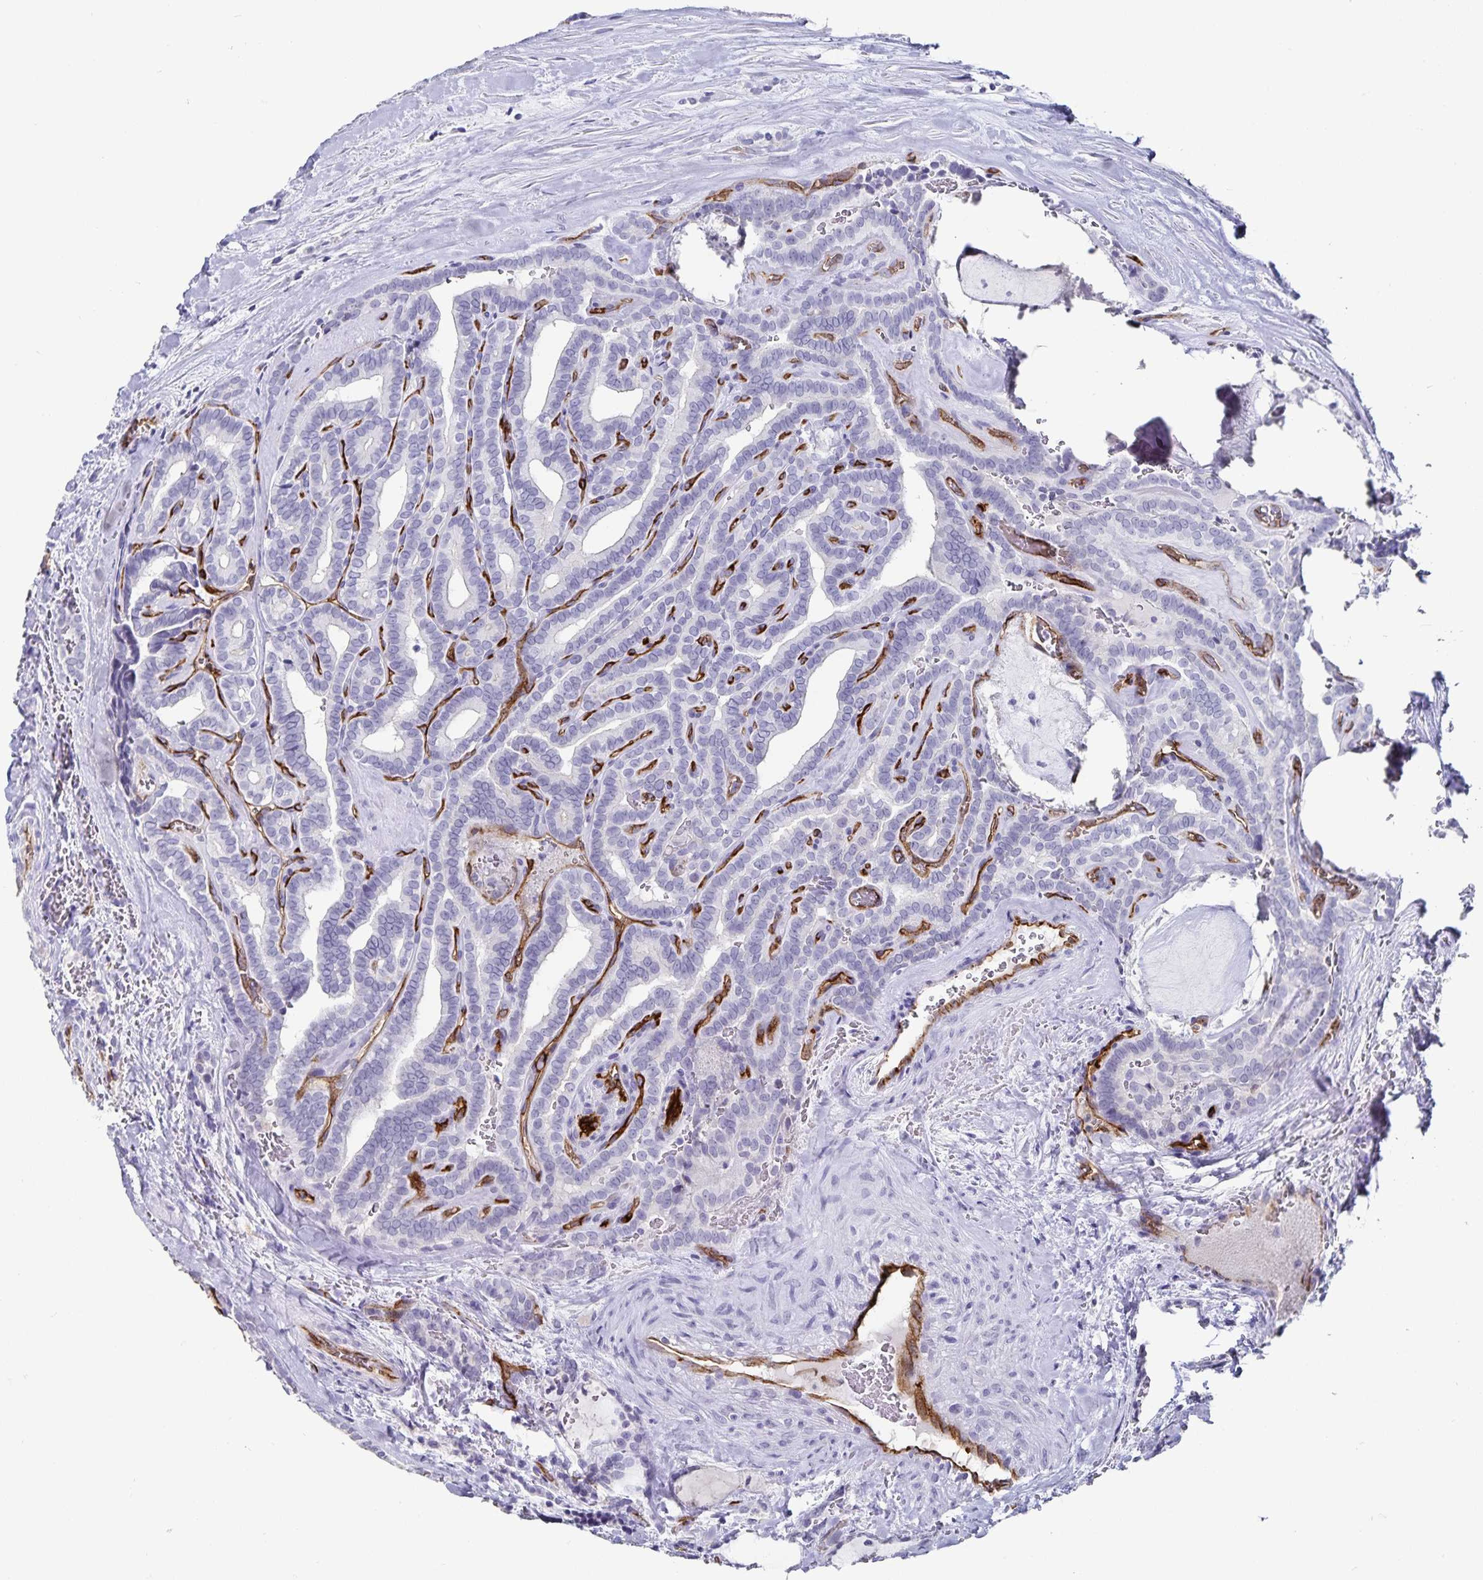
{"staining": {"intensity": "negative", "quantity": "none", "location": "none"}, "tissue": "thyroid cancer", "cell_type": "Tumor cells", "image_type": "cancer", "snomed": [{"axis": "morphology", "description": "Papillary adenocarcinoma, NOS"}, {"axis": "topography", "description": "Thyroid gland"}], "caption": "Immunohistochemistry of papillary adenocarcinoma (thyroid) shows no staining in tumor cells.", "gene": "PODXL", "patient": {"sex": "female", "age": 21}}